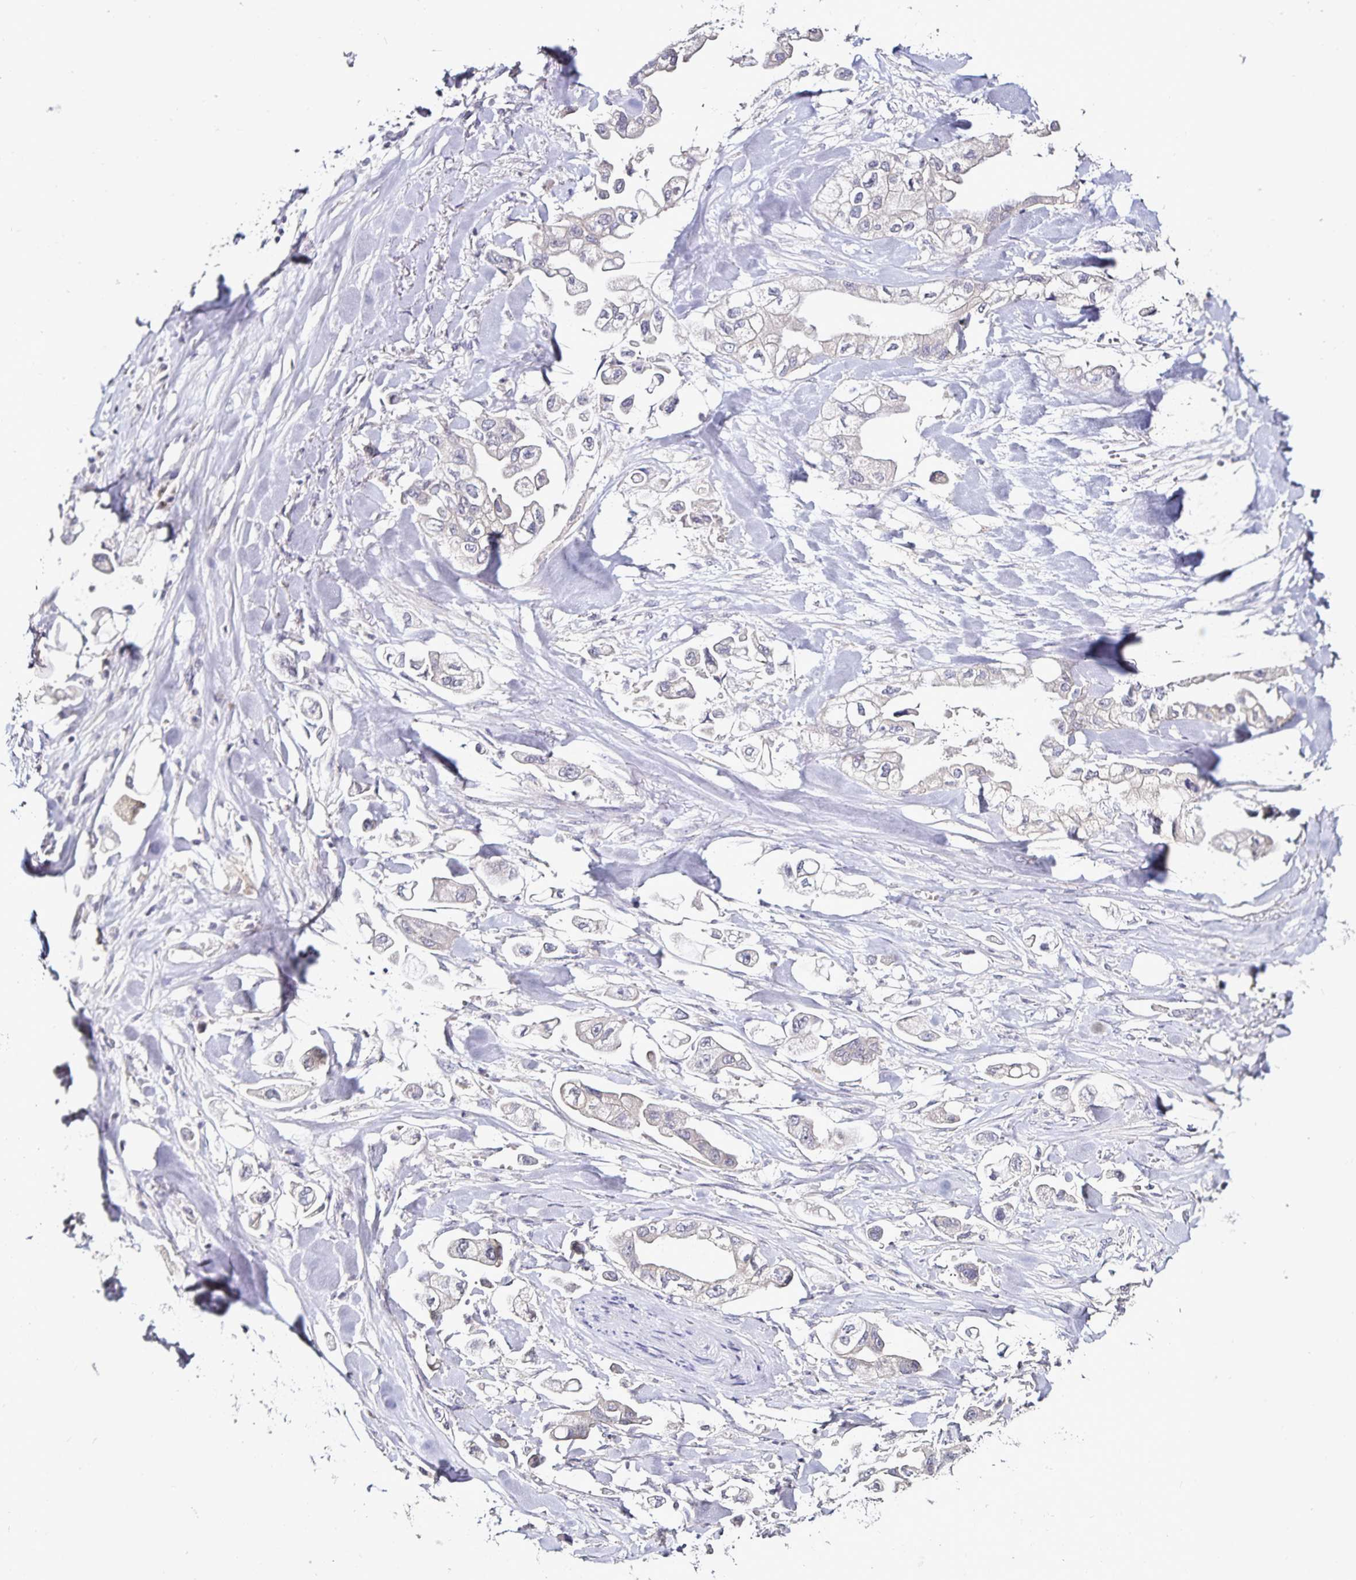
{"staining": {"intensity": "negative", "quantity": "none", "location": "none"}, "tissue": "stomach cancer", "cell_type": "Tumor cells", "image_type": "cancer", "snomed": [{"axis": "morphology", "description": "Adenocarcinoma, NOS"}, {"axis": "topography", "description": "Stomach"}], "caption": "The photomicrograph reveals no staining of tumor cells in stomach cancer (adenocarcinoma).", "gene": "ACSL5", "patient": {"sex": "male", "age": 62}}